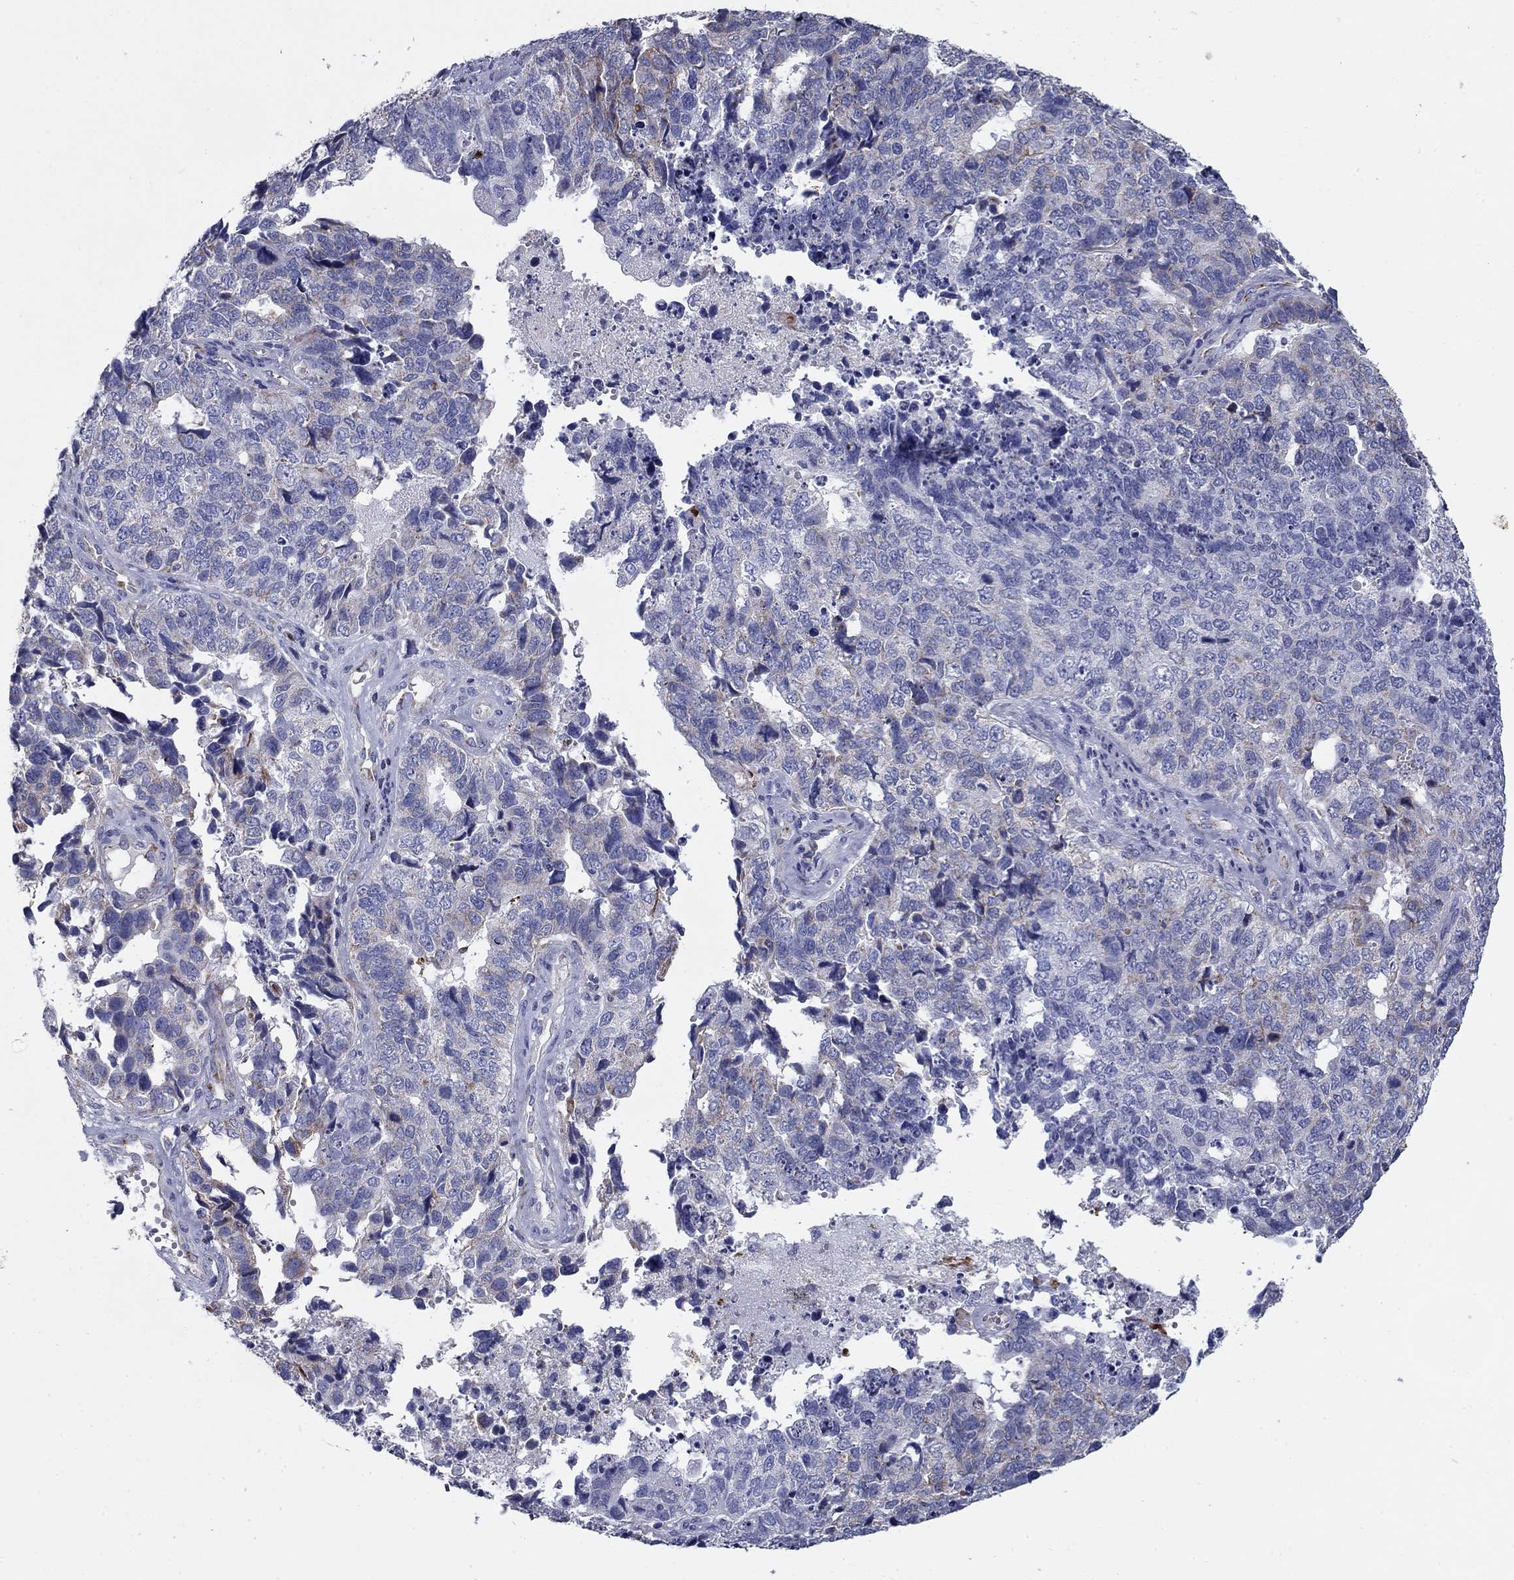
{"staining": {"intensity": "negative", "quantity": "none", "location": "none"}, "tissue": "cervical cancer", "cell_type": "Tumor cells", "image_type": "cancer", "snomed": [{"axis": "morphology", "description": "Squamous cell carcinoma, NOS"}, {"axis": "topography", "description": "Cervix"}], "caption": "Immunohistochemistry of human cervical cancer displays no positivity in tumor cells.", "gene": "NDUFA4L2", "patient": {"sex": "female", "age": 63}}